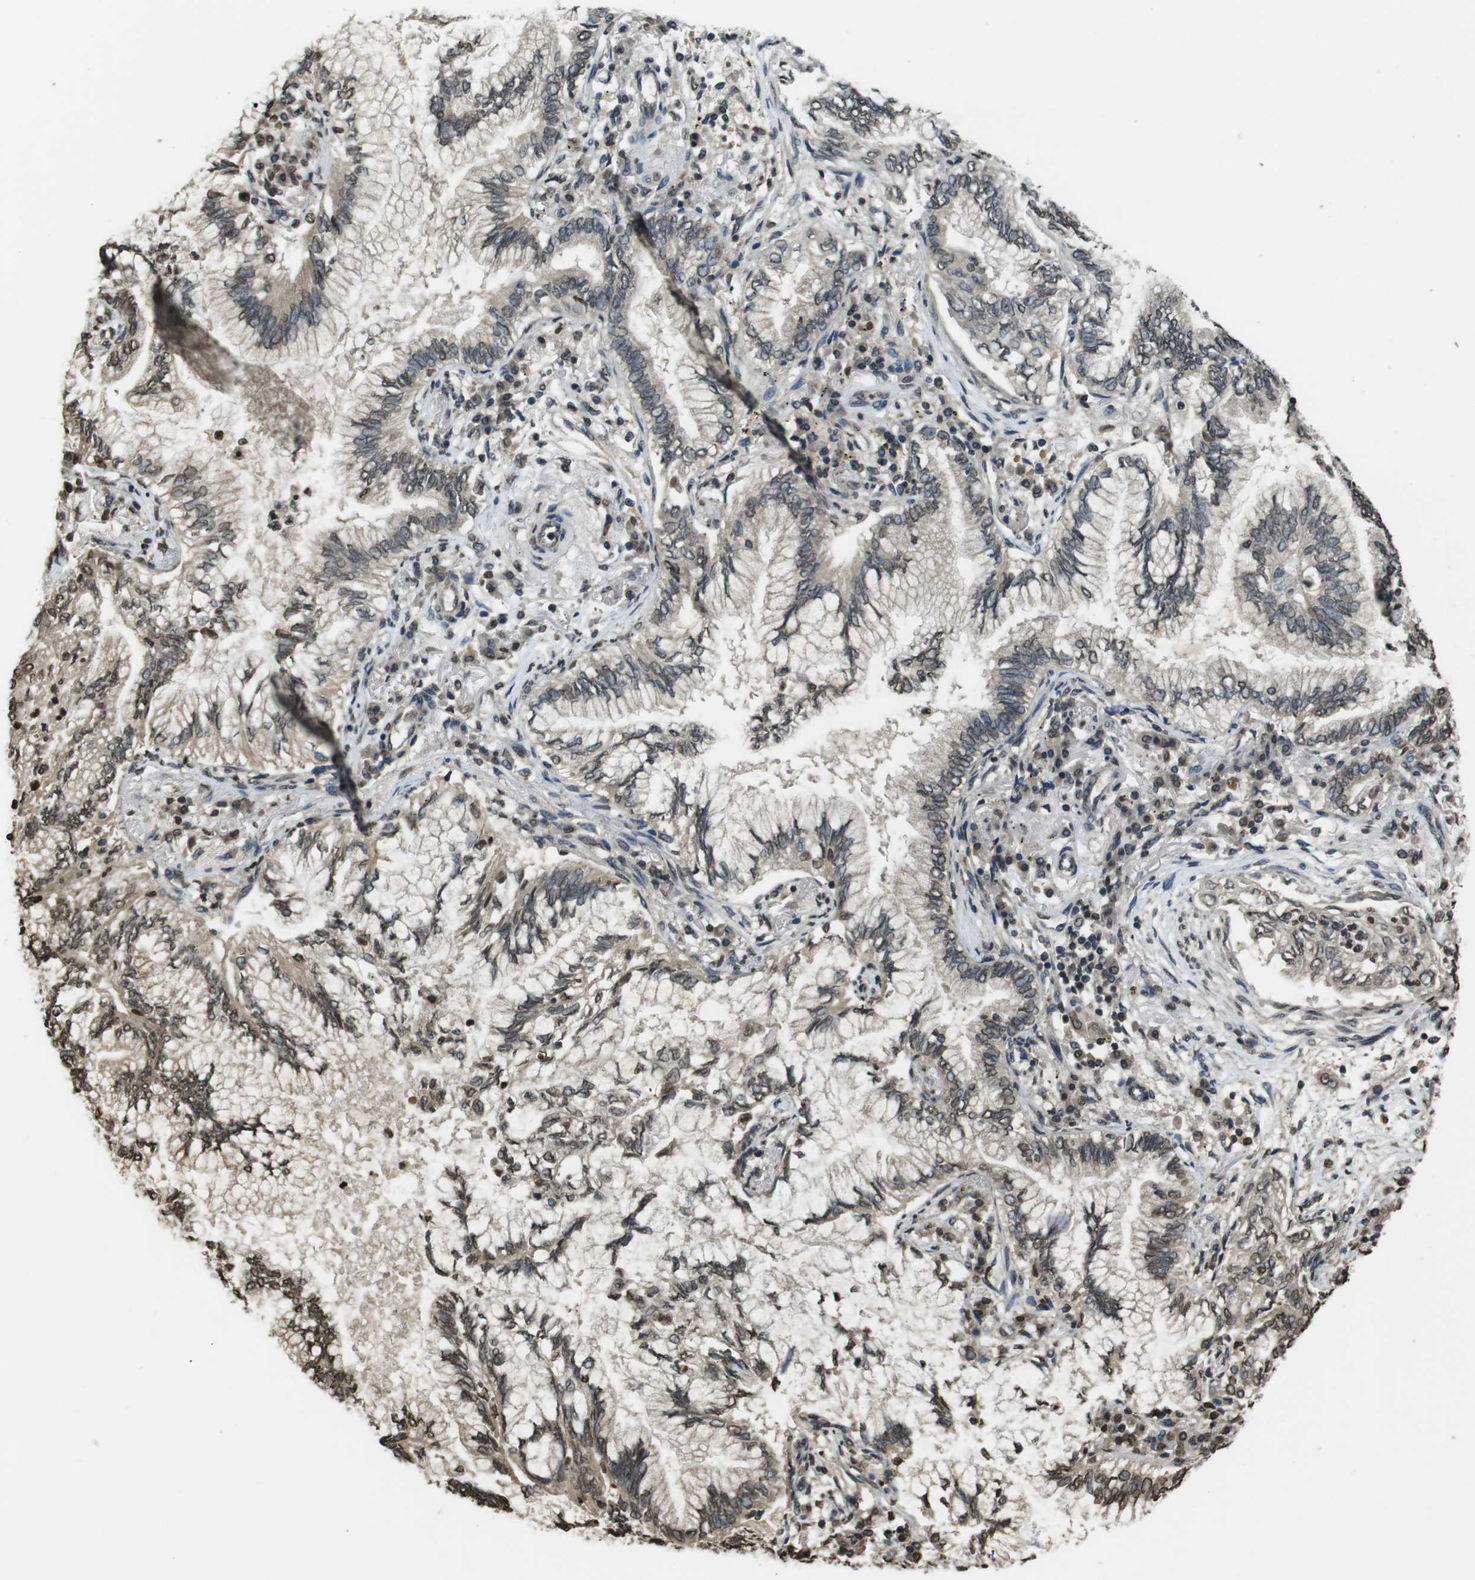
{"staining": {"intensity": "weak", "quantity": "25%-75%", "location": "nuclear"}, "tissue": "lung cancer", "cell_type": "Tumor cells", "image_type": "cancer", "snomed": [{"axis": "morphology", "description": "Normal tissue, NOS"}, {"axis": "morphology", "description": "Adenocarcinoma, NOS"}, {"axis": "topography", "description": "Bronchus"}, {"axis": "topography", "description": "Lung"}], "caption": "The photomicrograph reveals a brown stain indicating the presence of a protein in the nuclear of tumor cells in adenocarcinoma (lung).", "gene": "MAF", "patient": {"sex": "female", "age": 70}}